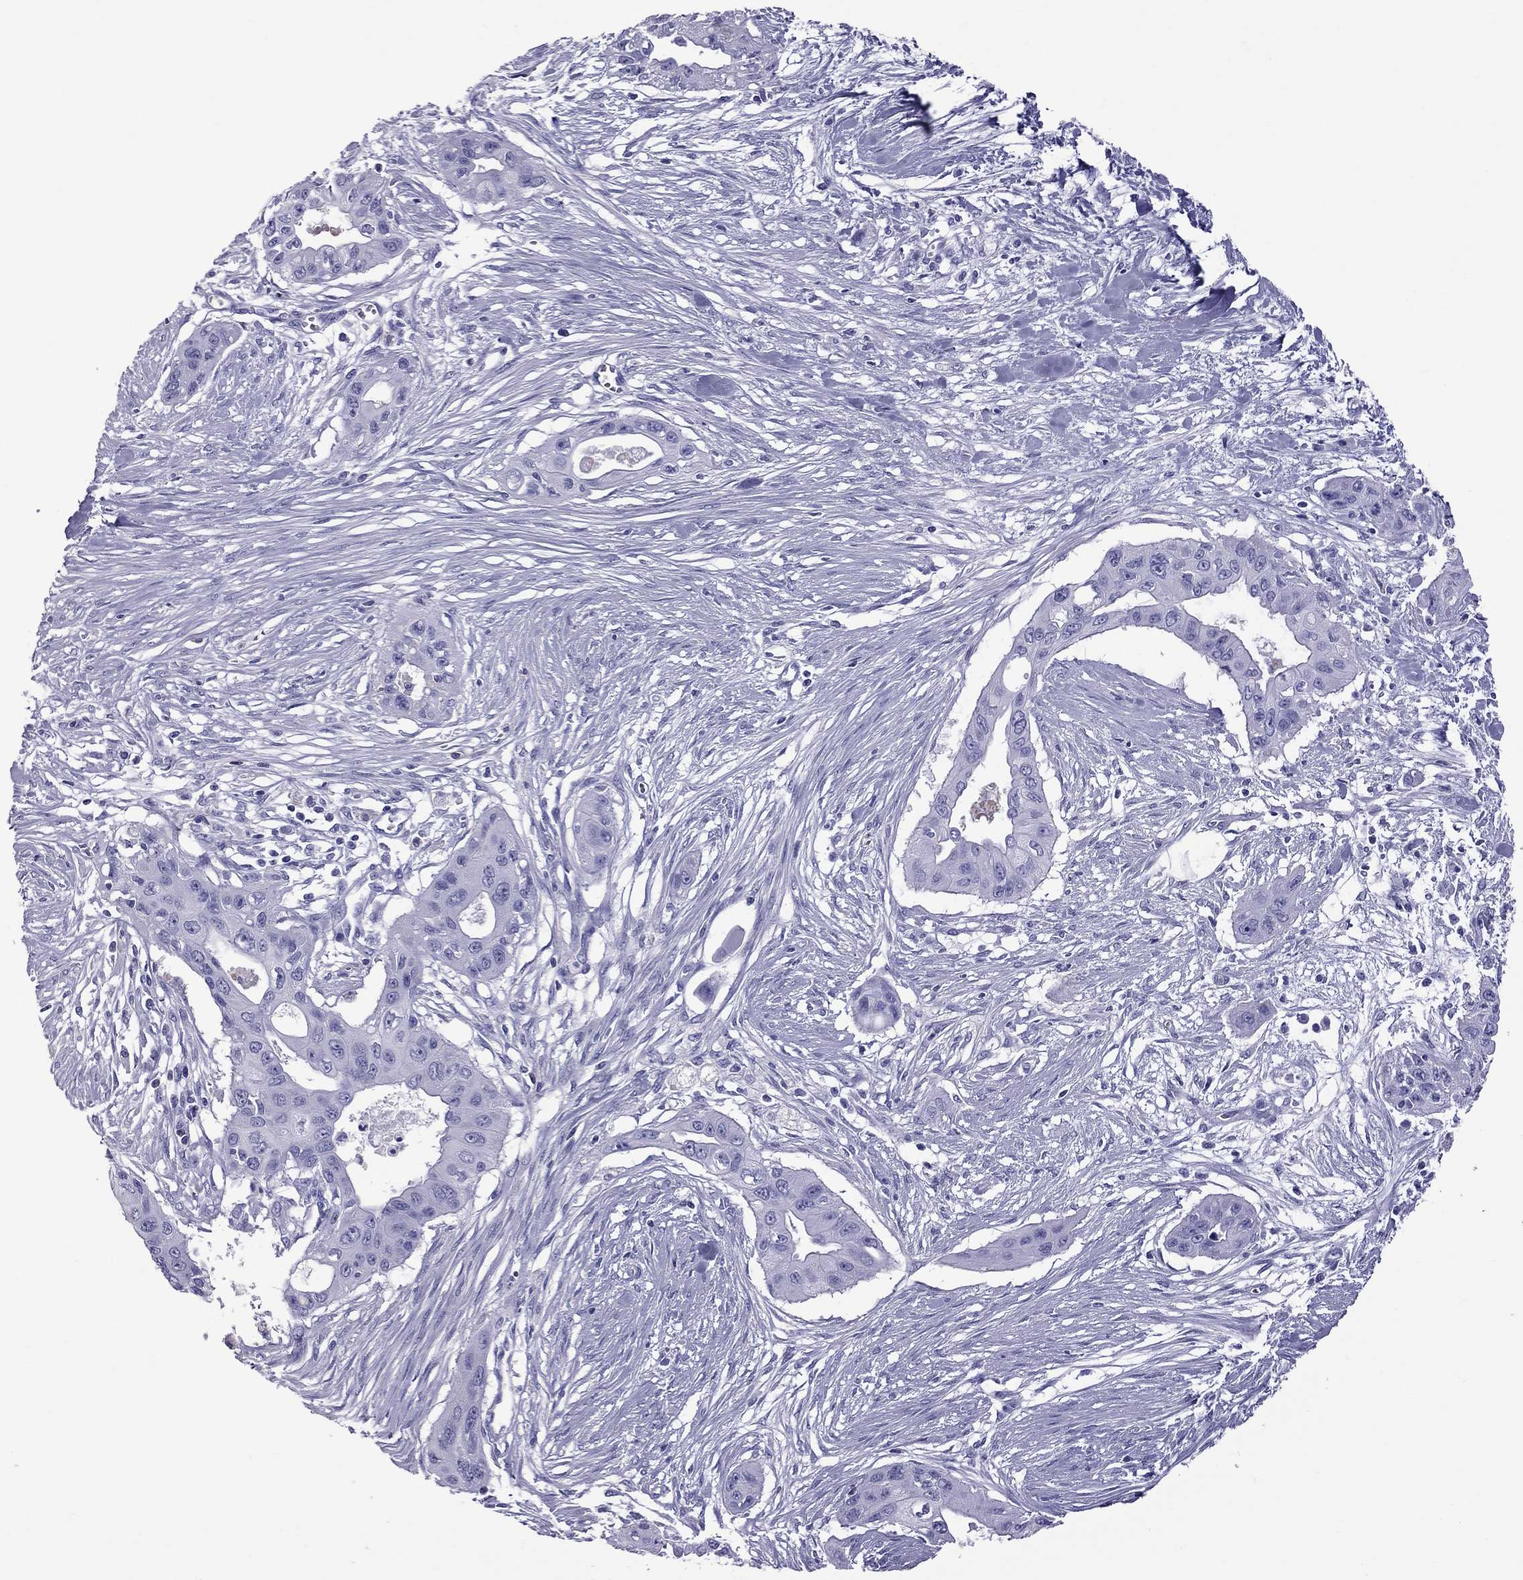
{"staining": {"intensity": "negative", "quantity": "none", "location": "none"}, "tissue": "pancreatic cancer", "cell_type": "Tumor cells", "image_type": "cancer", "snomed": [{"axis": "morphology", "description": "Adenocarcinoma, NOS"}, {"axis": "topography", "description": "Pancreas"}], "caption": "Tumor cells show no significant staining in adenocarcinoma (pancreatic).", "gene": "SCART1", "patient": {"sex": "male", "age": 60}}